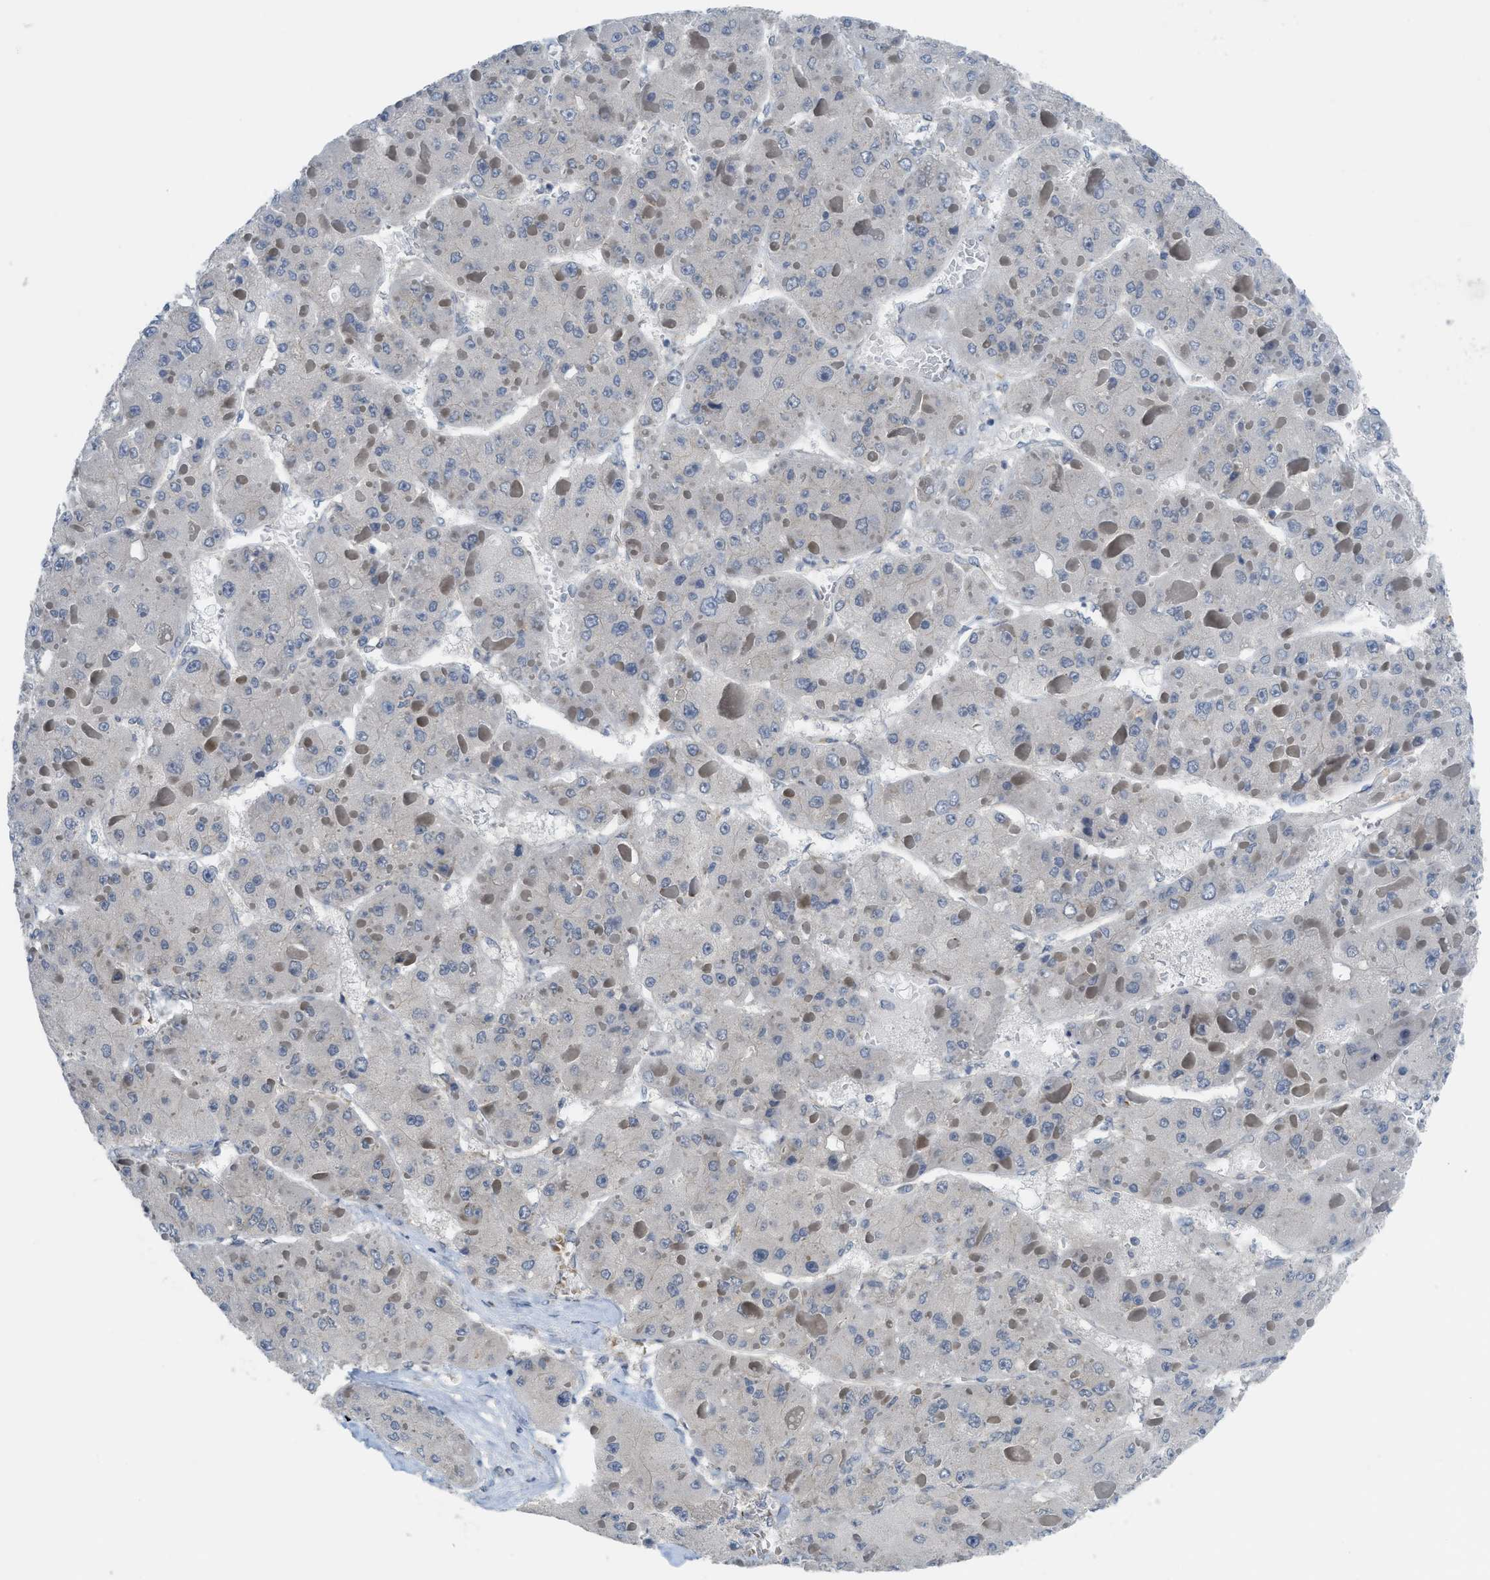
{"staining": {"intensity": "negative", "quantity": "none", "location": "none"}, "tissue": "liver cancer", "cell_type": "Tumor cells", "image_type": "cancer", "snomed": [{"axis": "morphology", "description": "Carcinoma, Hepatocellular, NOS"}, {"axis": "topography", "description": "Liver"}], "caption": "High power microscopy micrograph of an immunohistochemistry (IHC) histopathology image of liver cancer, revealing no significant staining in tumor cells.", "gene": "TNFAIP1", "patient": {"sex": "female", "age": 73}}